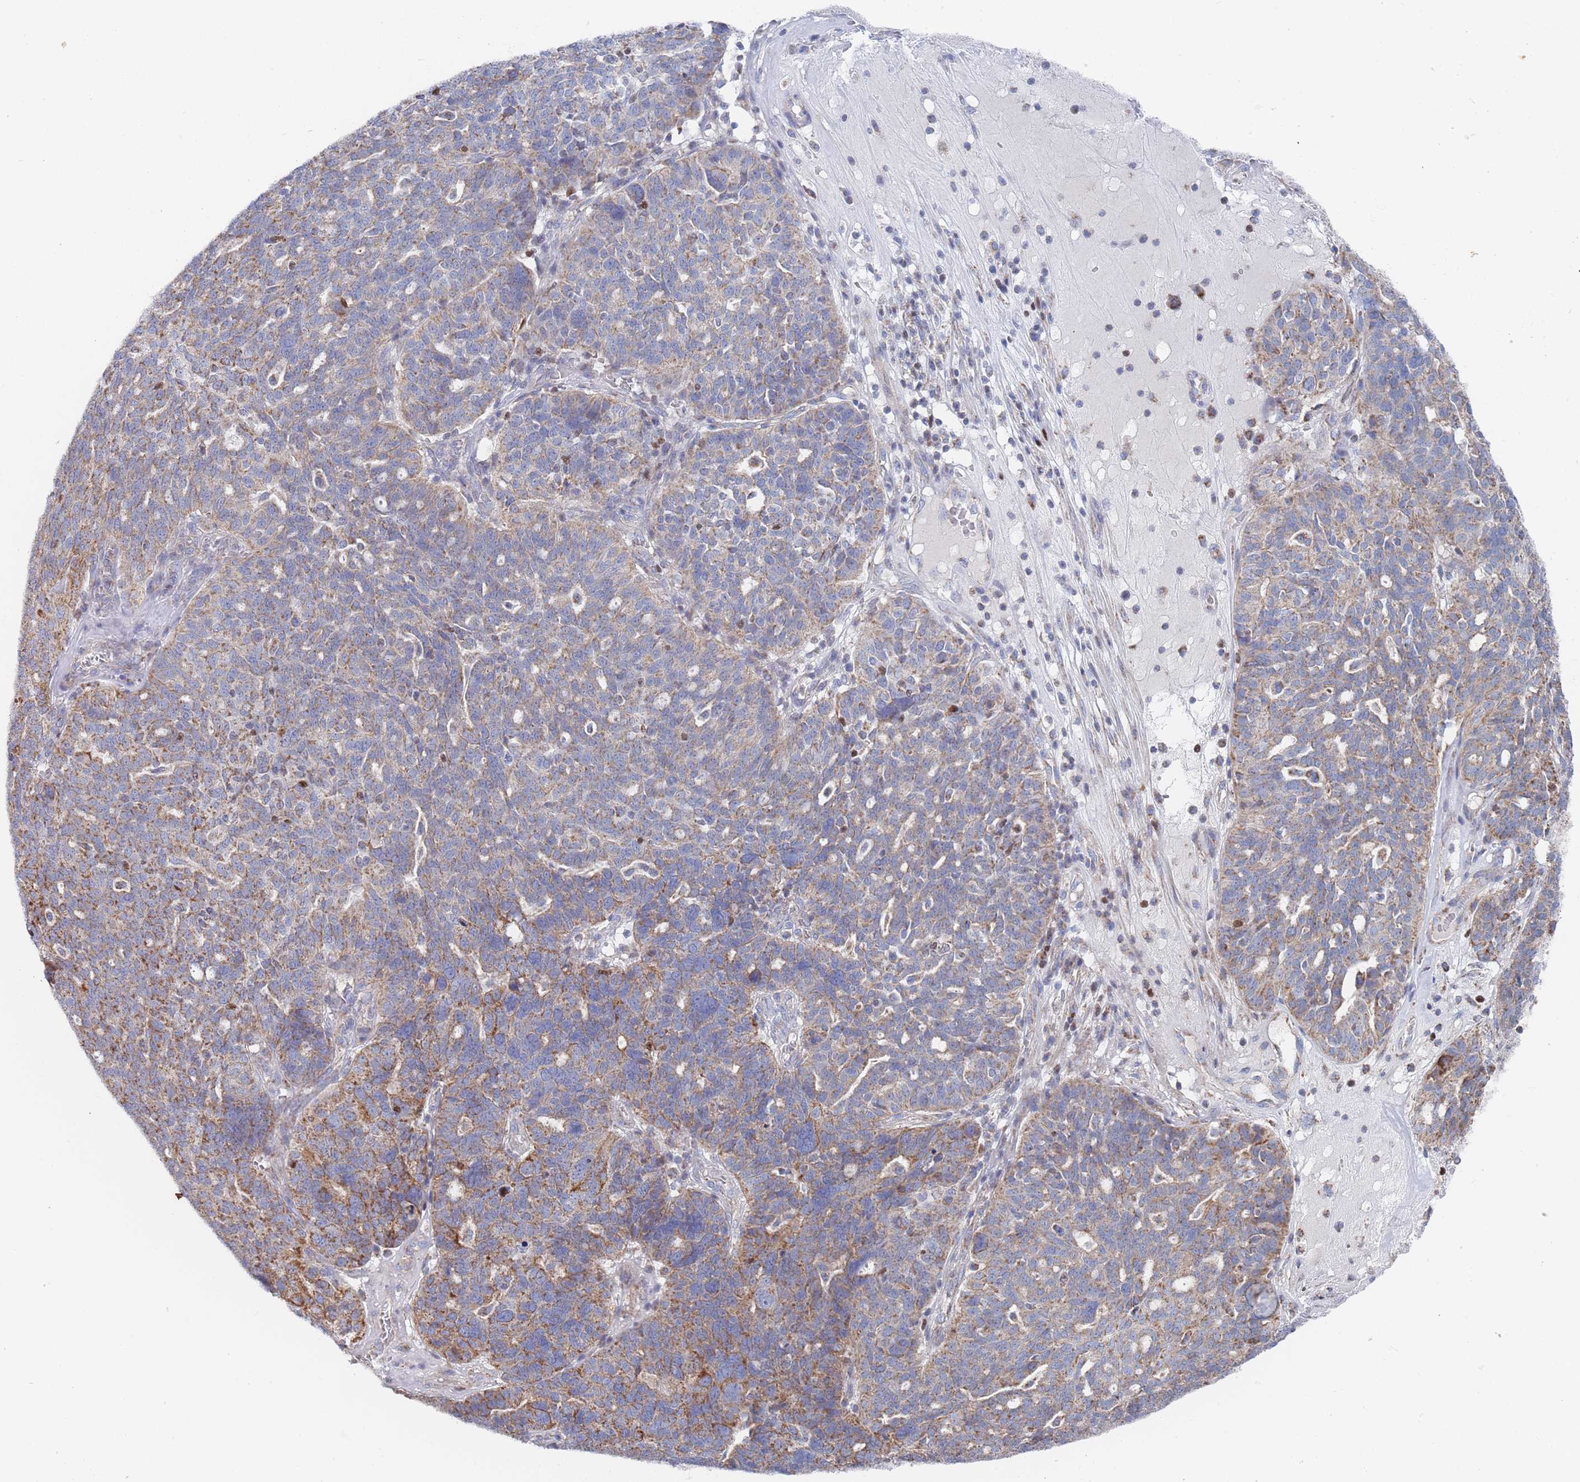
{"staining": {"intensity": "moderate", "quantity": "25%-75%", "location": "cytoplasmic/membranous"}, "tissue": "ovarian cancer", "cell_type": "Tumor cells", "image_type": "cancer", "snomed": [{"axis": "morphology", "description": "Cystadenocarcinoma, serous, NOS"}, {"axis": "topography", "description": "Ovary"}], "caption": "Ovarian cancer (serous cystadenocarcinoma) stained for a protein (brown) exhibits moderate cytoplasmic/membranous positive positivity in about 25%-75% of tumor cells.", "gene": "IKZF4", "patient": {"sex": "female", "age": 59}}